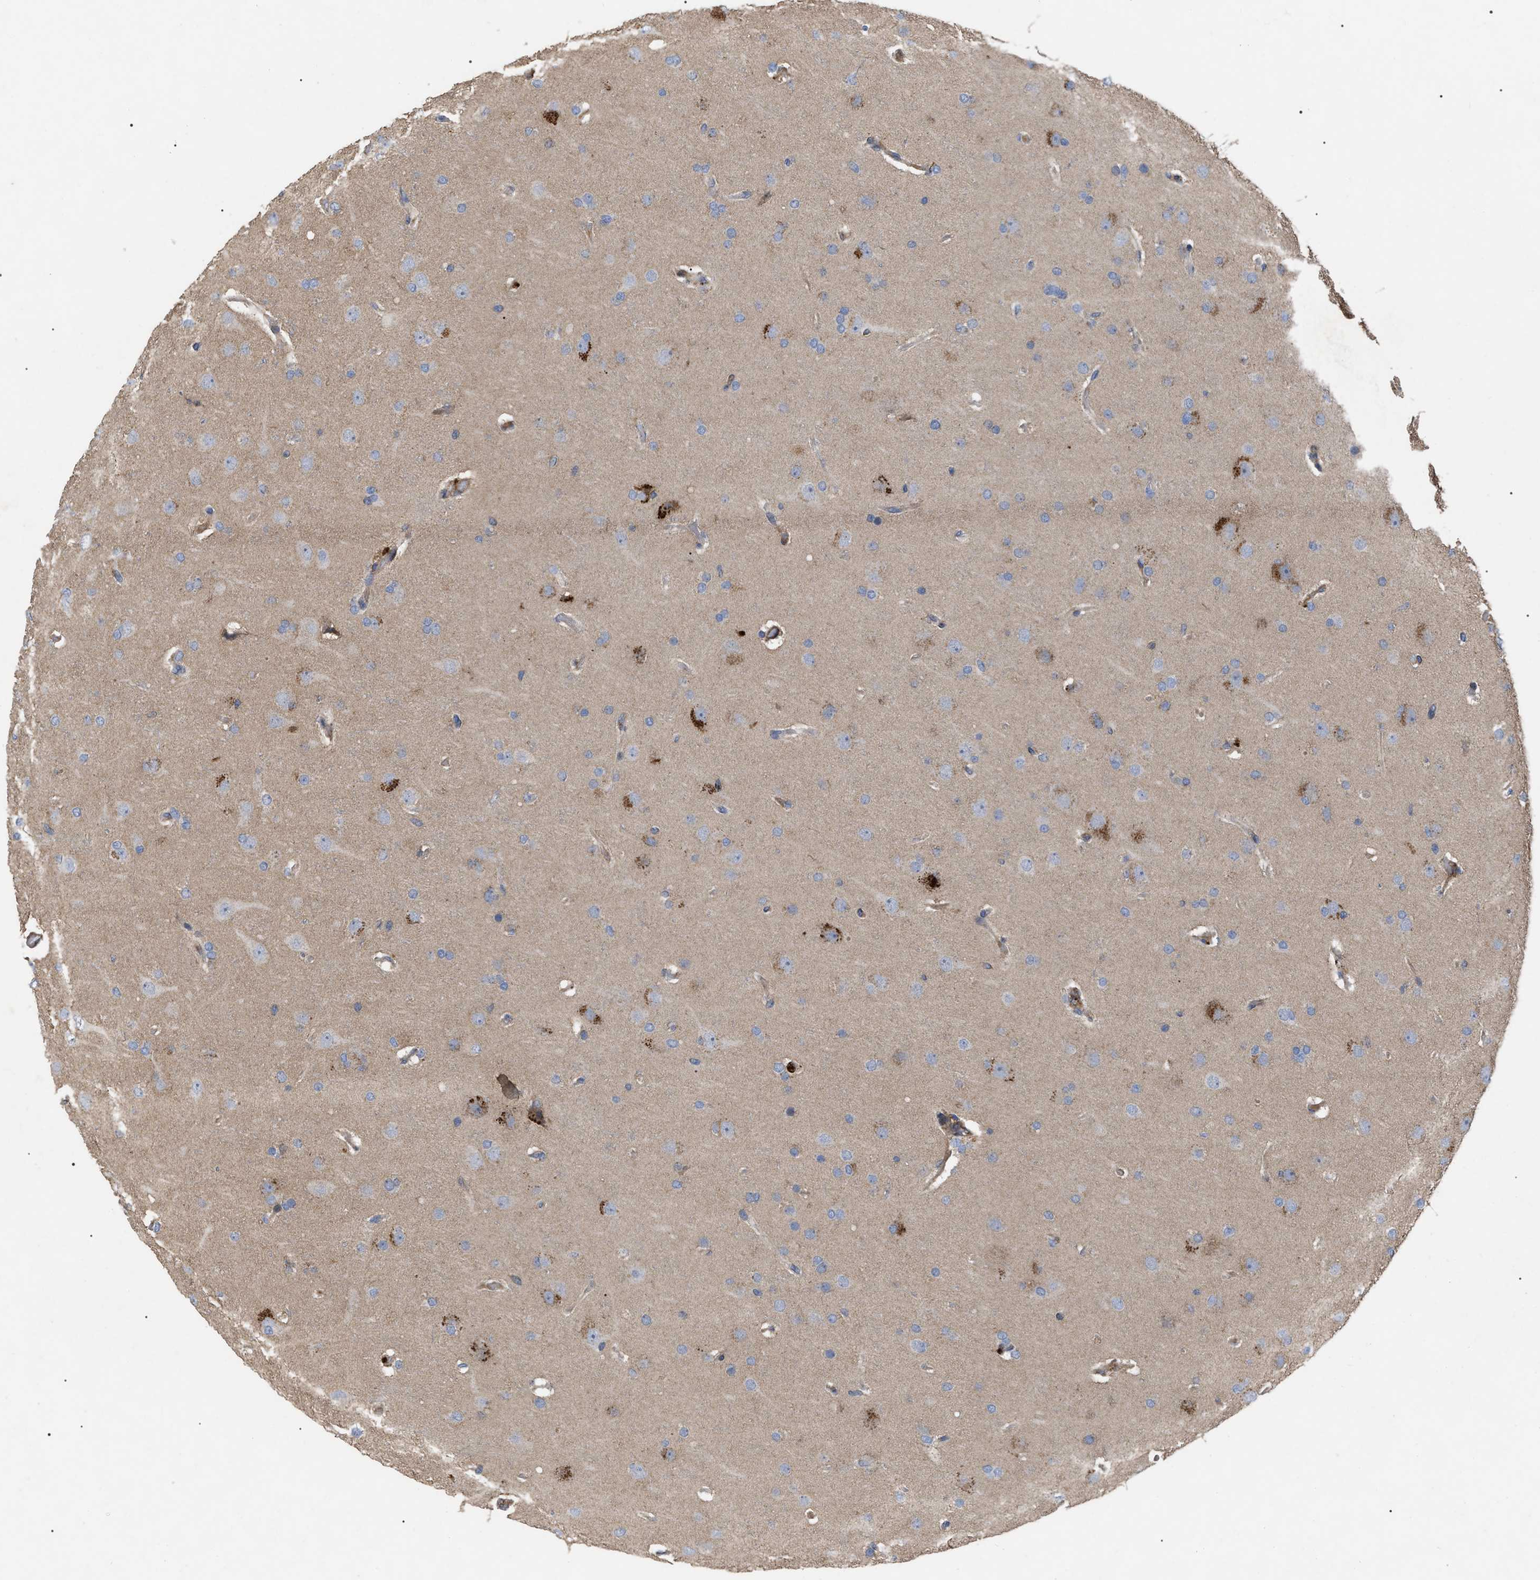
{"staining": {"intensity": "negative", "quantity": "none", "location": "none"}, "tissue": "glioma", "cell_type": "Tumor cells", "image_type": "cancer", "snomed": [{"axis": "morphology", "description": "Glioma, malignant, High grade"}, {"axis": "topography", "description": "Brain"}], "caption": "Tumor cells are negative for brown protein staining in malignant glioma (high-grade). (Stains: DAB (3,3'-diaminobenzidine) IHC with hematoxylin counter stain, Microscopy: brightfield microscopy at high magnification).", "gene": "FAM171A2", "patient": {"sex": "female", "age": 58}}